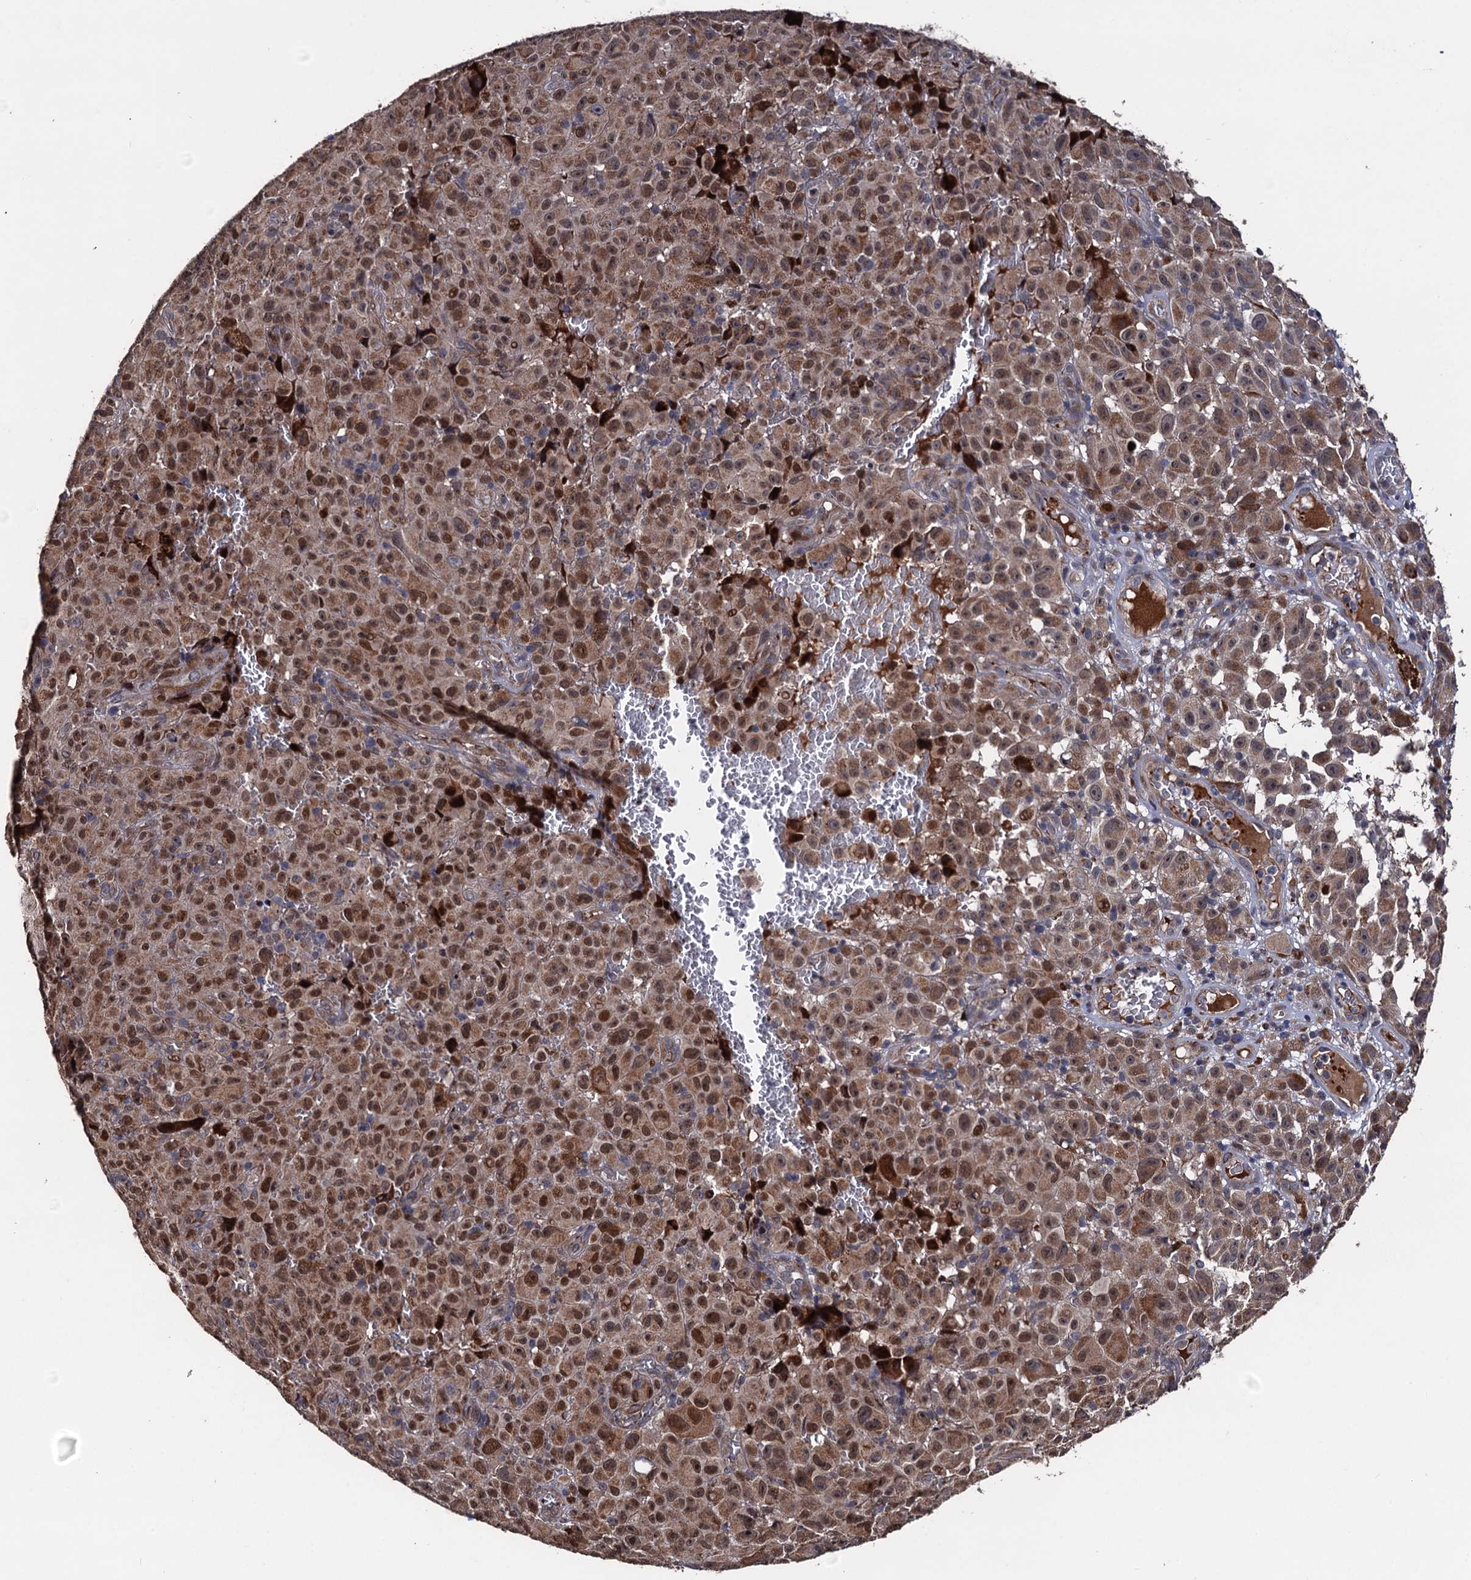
{"staining": {"intensity": "strong", "quantity": ">75%", "location": "cytoplasmic/membranous,nuclear"}, "tissue": "melanoma", "cell_type": "Tumor cells", "image_type": "cancer", "snomed": [{"axis": "morphology", "description": "Malignant melanoma, NOS"}, {"axis": "topography", "description": "Skin"}], "caption": "Malignant melanoma was stained to show a protein in brown. There is high levels of strong cytoplasmic/membranous and nuclear positivity in approximately >75% of tumor cells.", "gene": "LRRC63", "patient": {"sex": "female", "age": 82}}